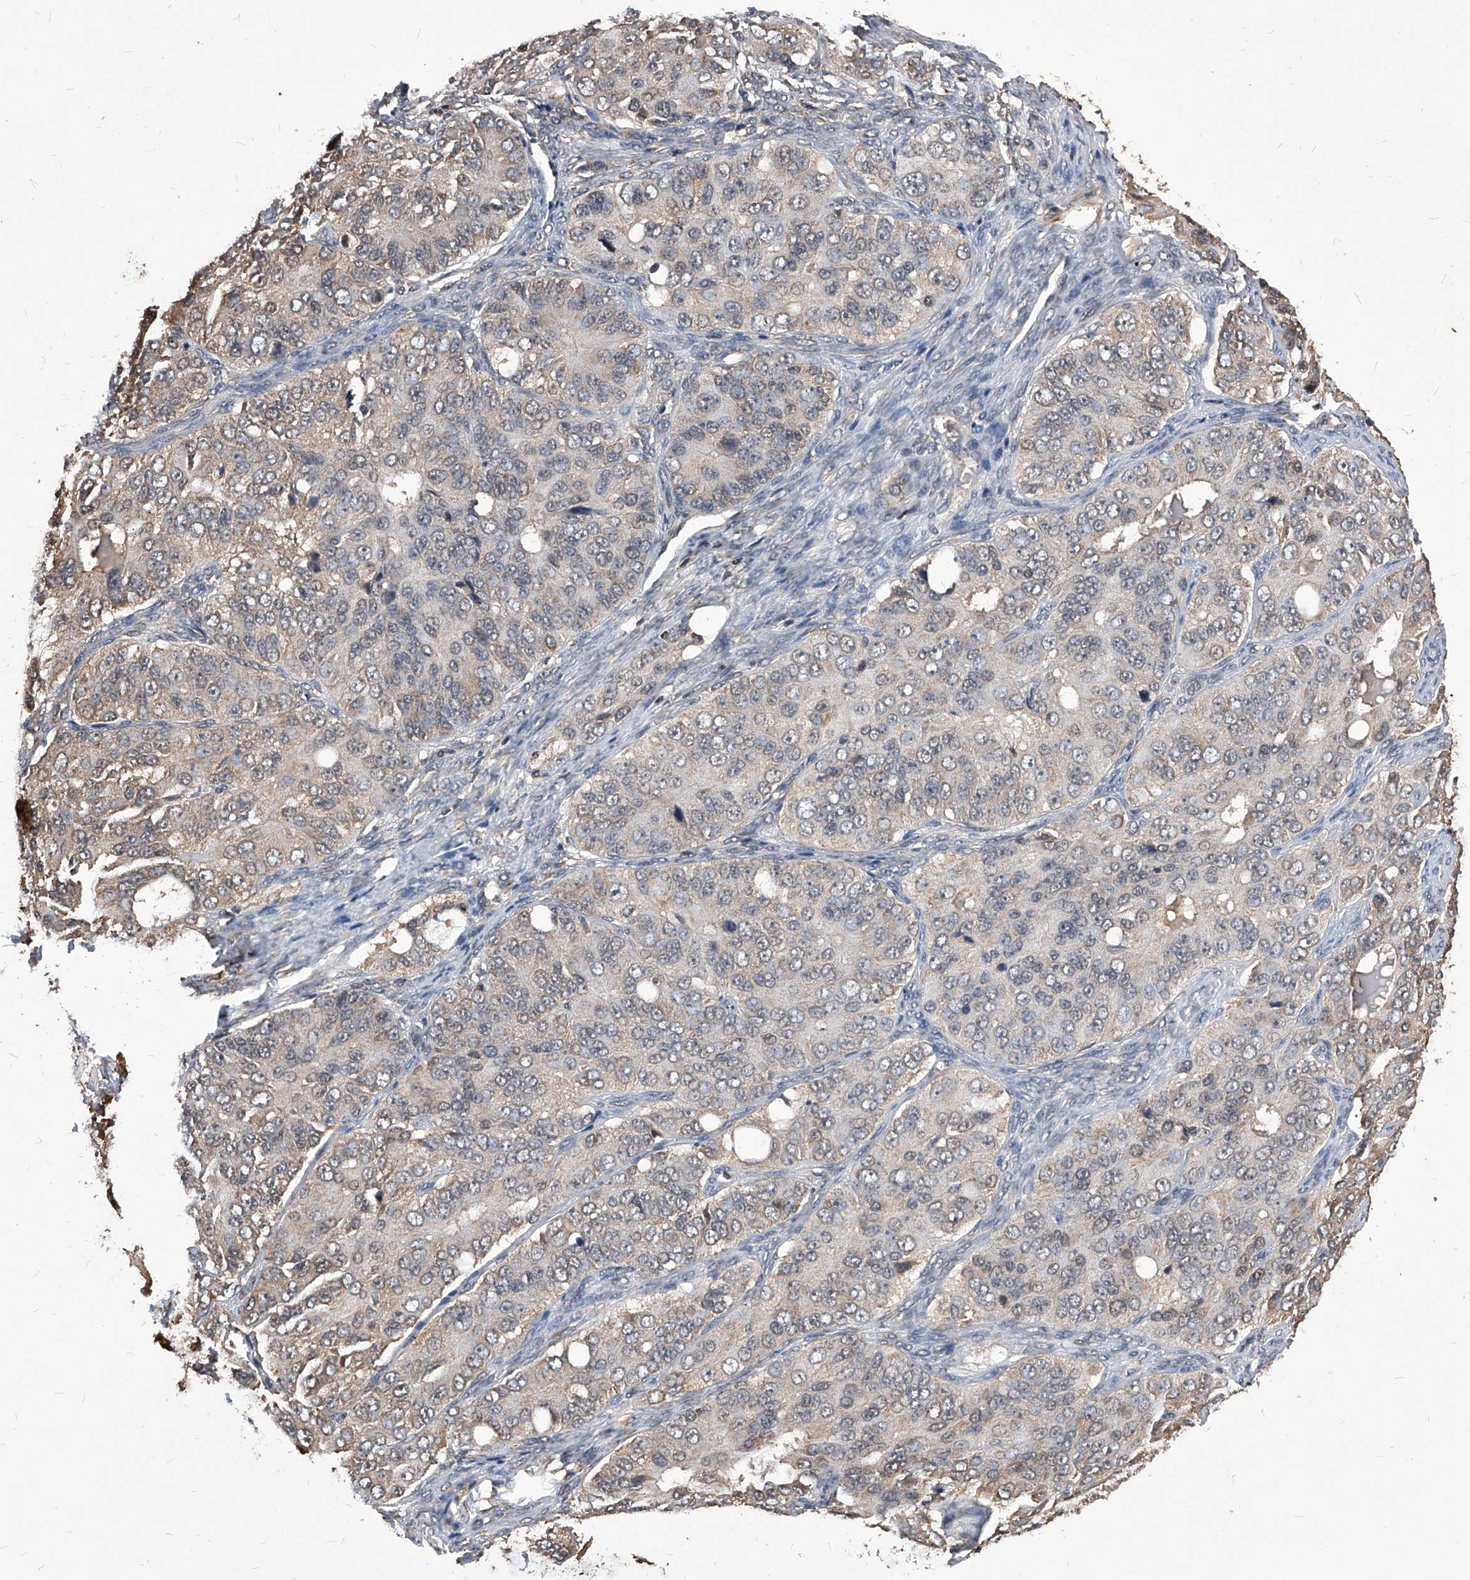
{"staining": {"intensity": "weak", "quantity": "<25%", "location": "cytoplasmic/membranous"}, "tissue": "ovarian cancer", "cell_type": "Tumor cells", "image_type": "cancer", "snomed": [{"axis": "morphology", "description": "Carcinoma, endometroid"}, {"axis": "topography", "description": "Ovary"}], "caption": "Protein analysis of ovarian cancer (endometroid carcinoma) exhibits no significant expression in tumor cells.", "gene": "ID1", "patient": {"sex": "female", "age": 51}}